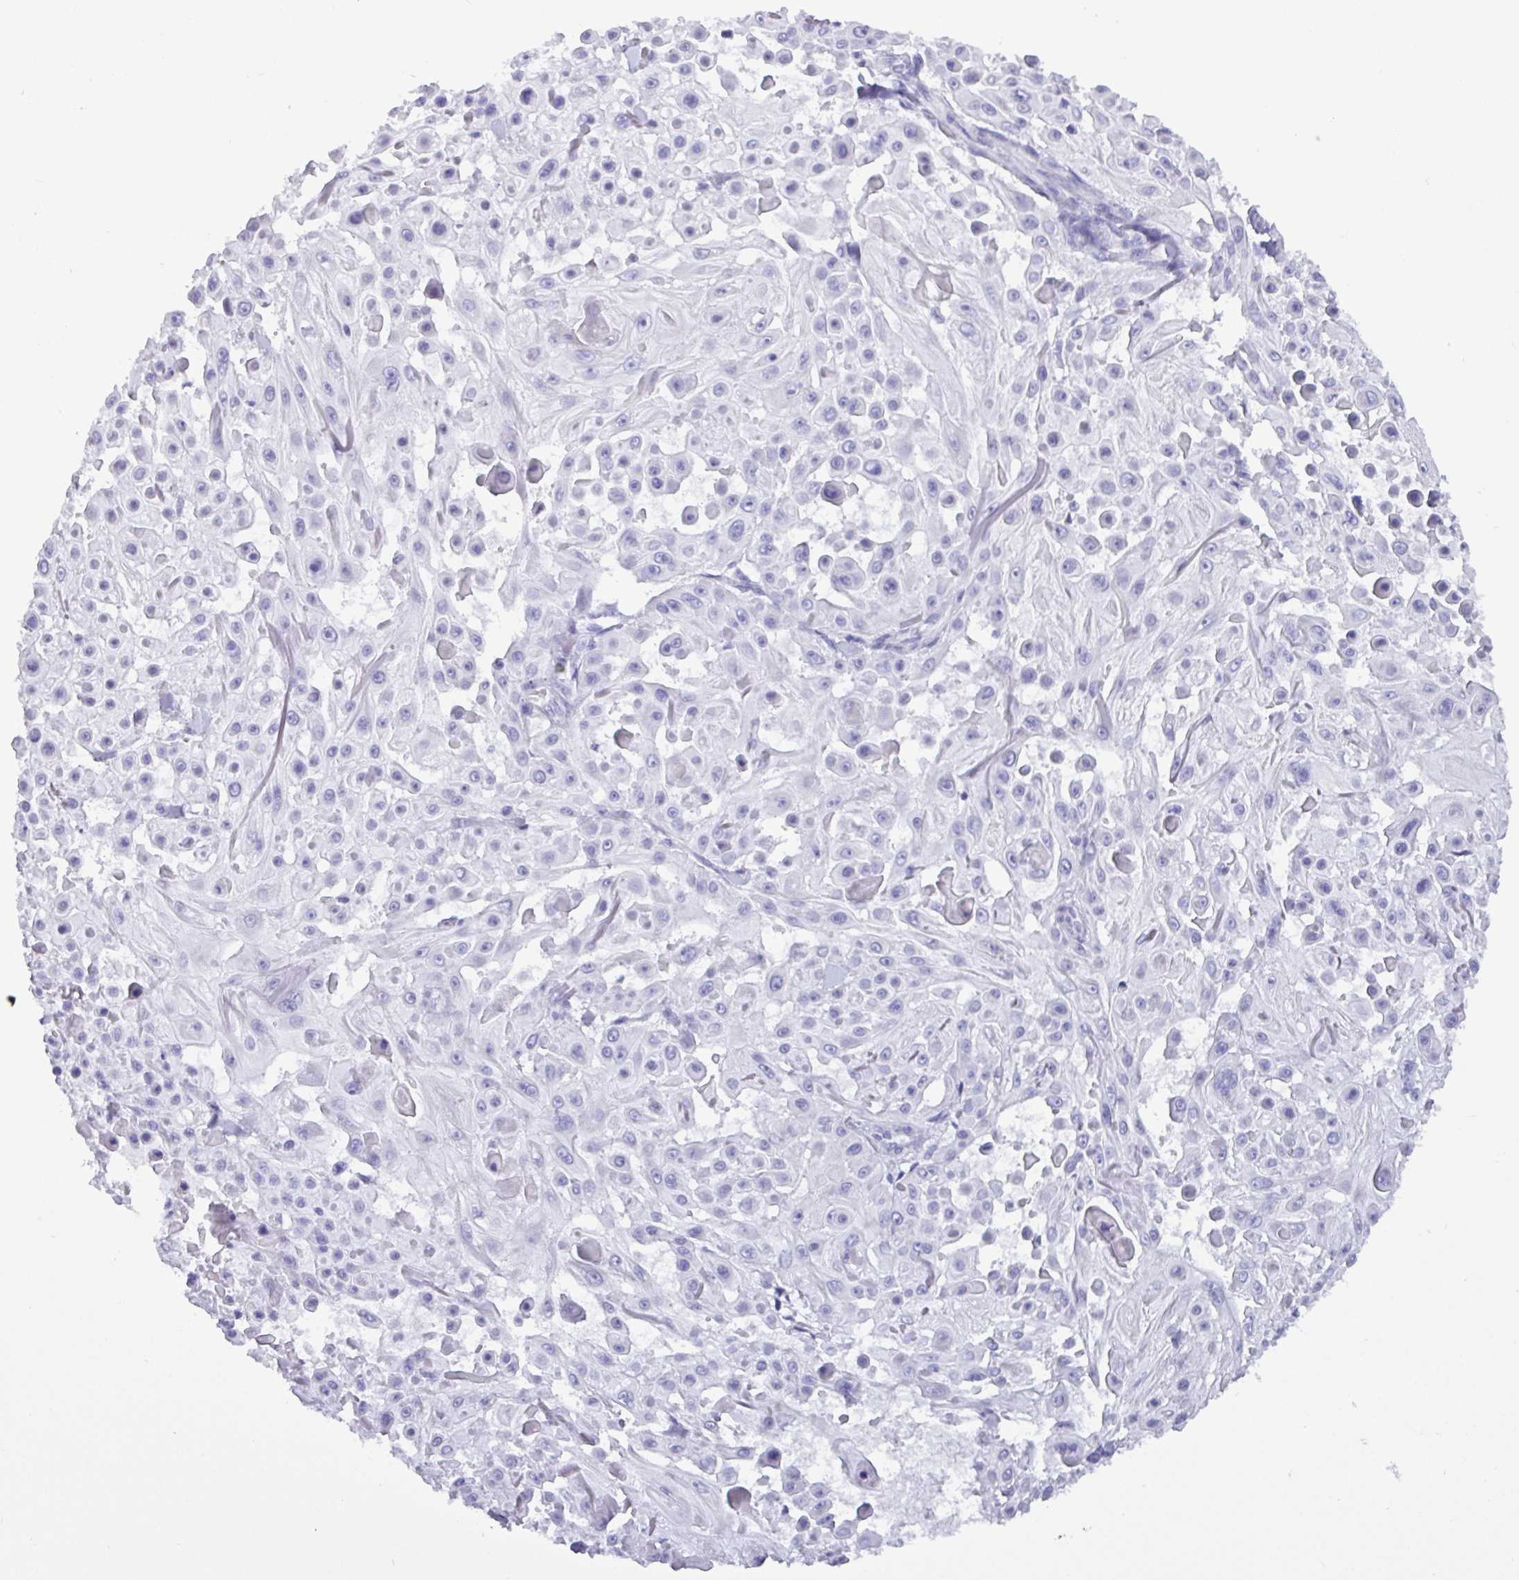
{"staining": {"intensity": "negative", "quantity": "none", "location": "none"}, "tissue": "skin cancer", "cell_type": "Tumor cells", "image_type": "cancer", "snomed": [{"axis": "morphology", "description": "Squamous cell carcinoma, NOS"}, {"axis": "topography", "description": "Skin"}], "caption": "Immunohistochemistry (IHC) of skin cancer demonstrates no expression in tumor cells.", "gene": "C4orf33", "patient": {"sex": "male", "age": 91}}